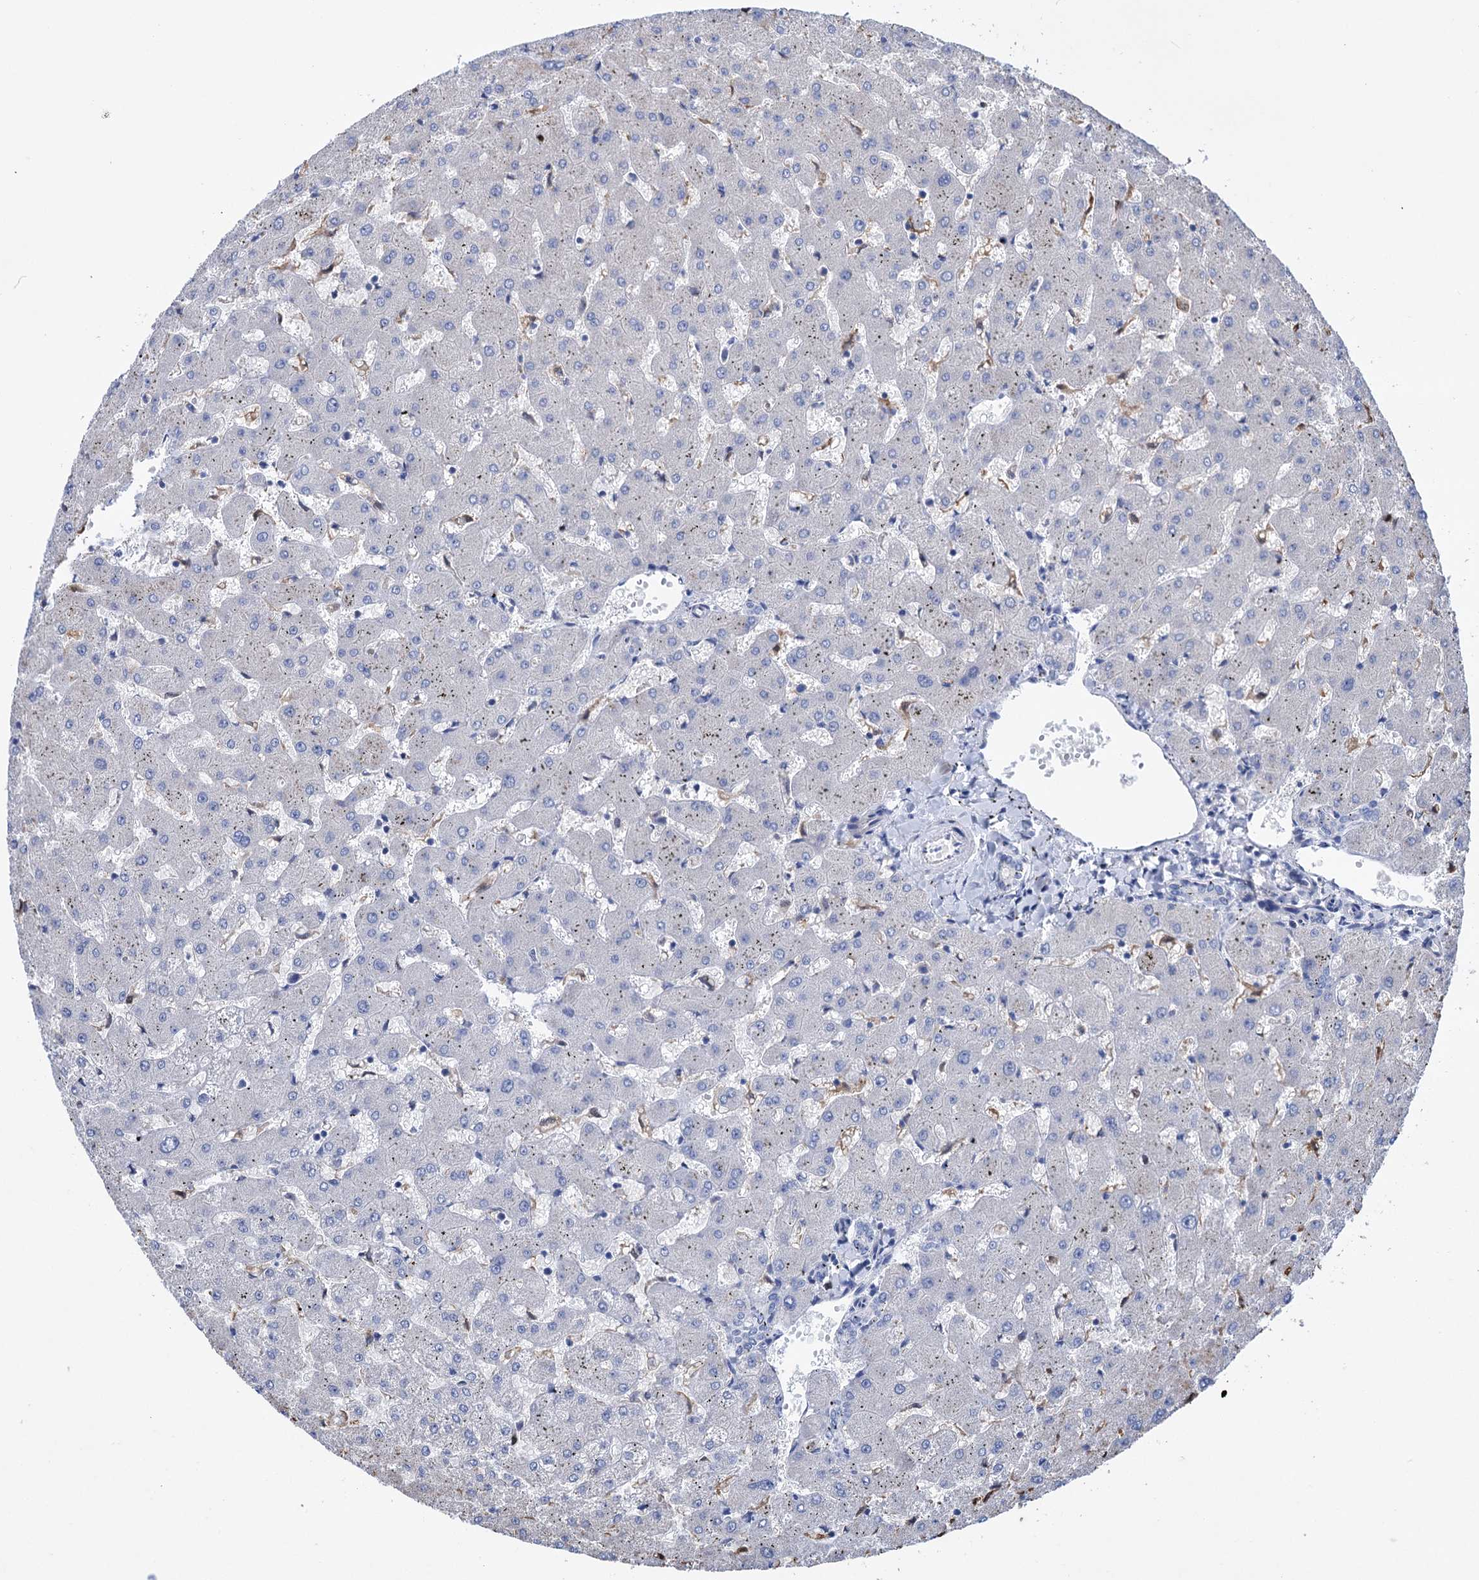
{"staining": {"intensity": "negative", "quantity": "none", "location": "none"}, "tissue": "liver", "cell_type": "Cholangiocytes", "image_type": "normal", "snomed": [{"axis": "morphology", "description": "Normal tissue, NOS"}, {"axis": "topography", "description": "Liver"}], "caption": "The immunohistochemistry histopathology image has no significant positivity in cholangiocytes of liver.", "gene": "ZNRD2", "patient": {"sex": "female", "age": 63}}